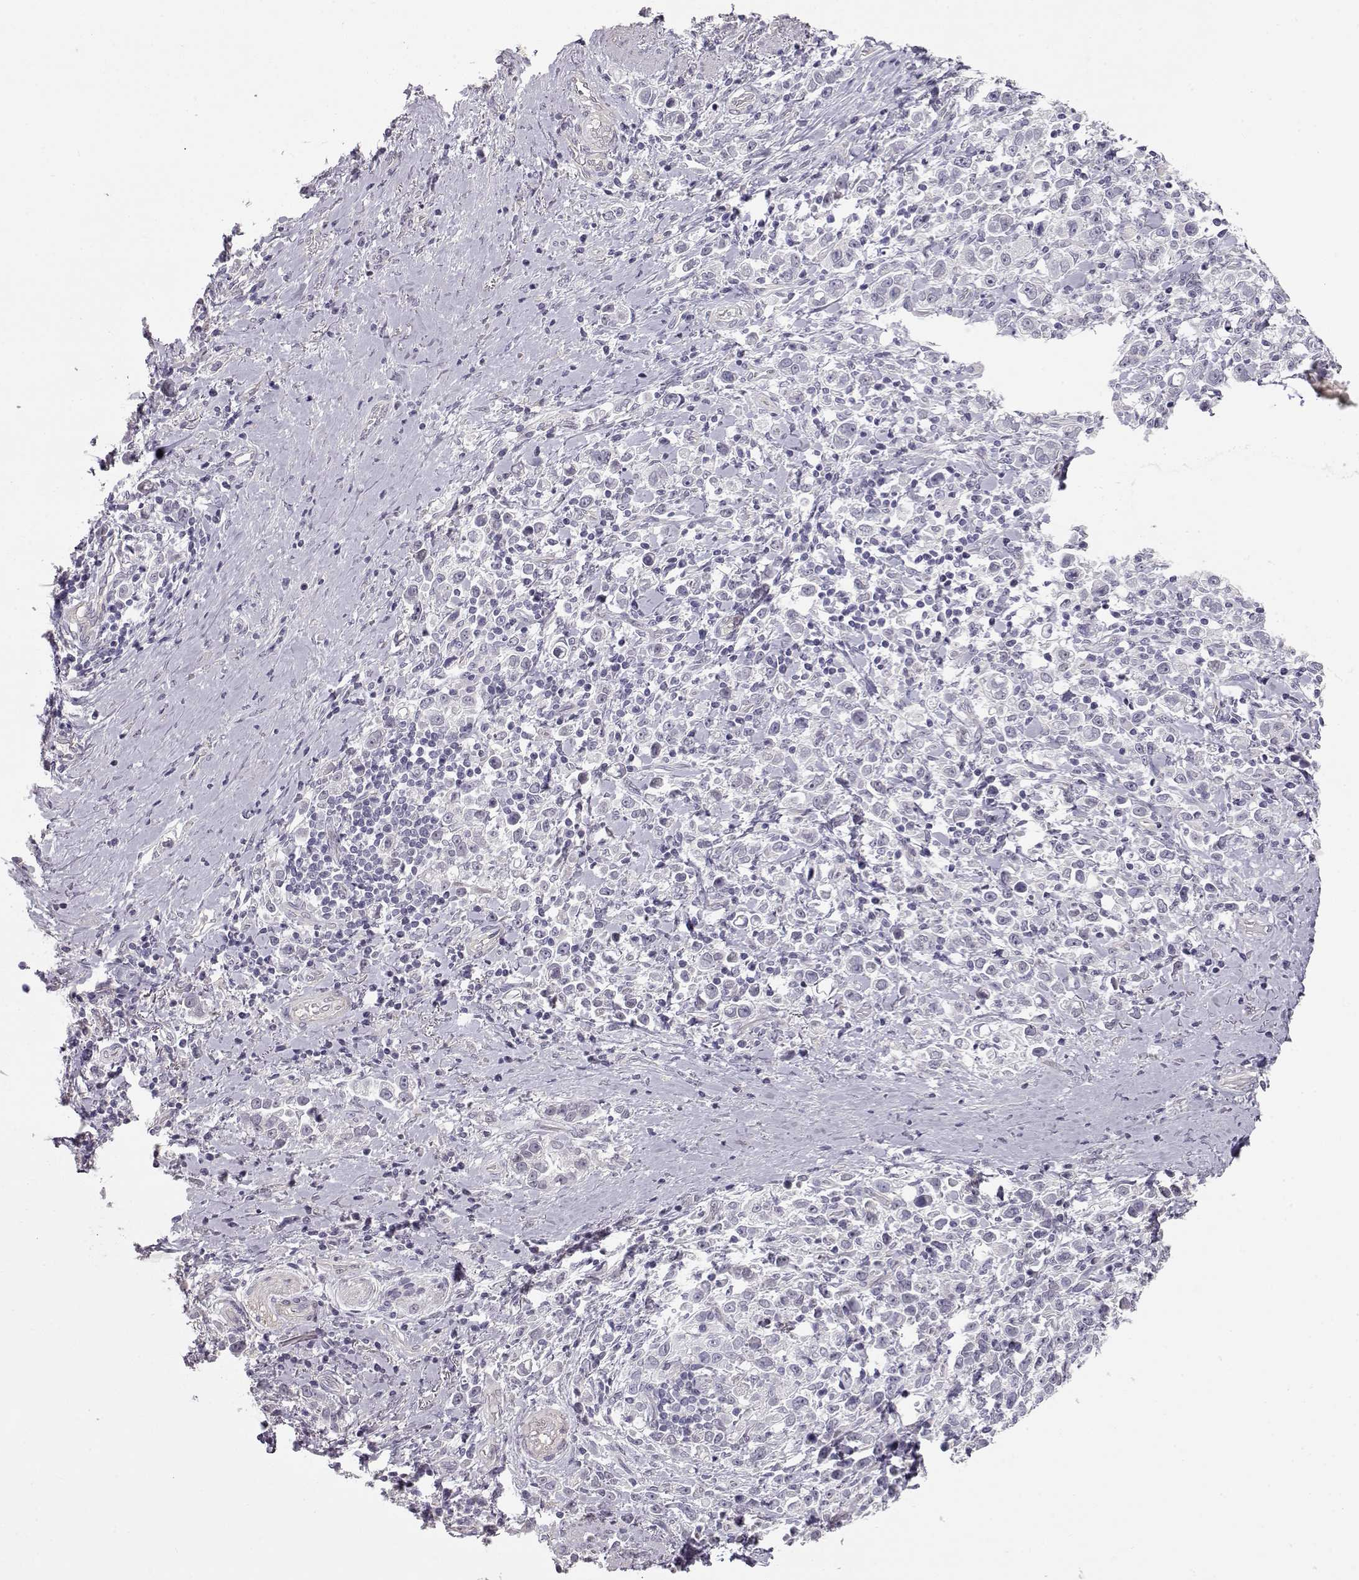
{"staining": {"intensity": "negative", "quantity": "none", "location": "none"}, "tissue": "stomach cancer", "cell_type": "Tumor cells", "image_type": "cancer", "snomed": [{"axis": "morphology", "description": "Adenocarcinoma, NOS"}, {"axis": "topography", "description": "Stomach"}], "caption": "Tumor cells are negative for brown protein staining in stomach cancer. Brightfield microscopy of immunohistochemistry stained with DAB (brown) and hematoxylin (blue), captured at high magnification.", "gene": "SLC18A1", "patient": {"sex": "male", "age": 93}}